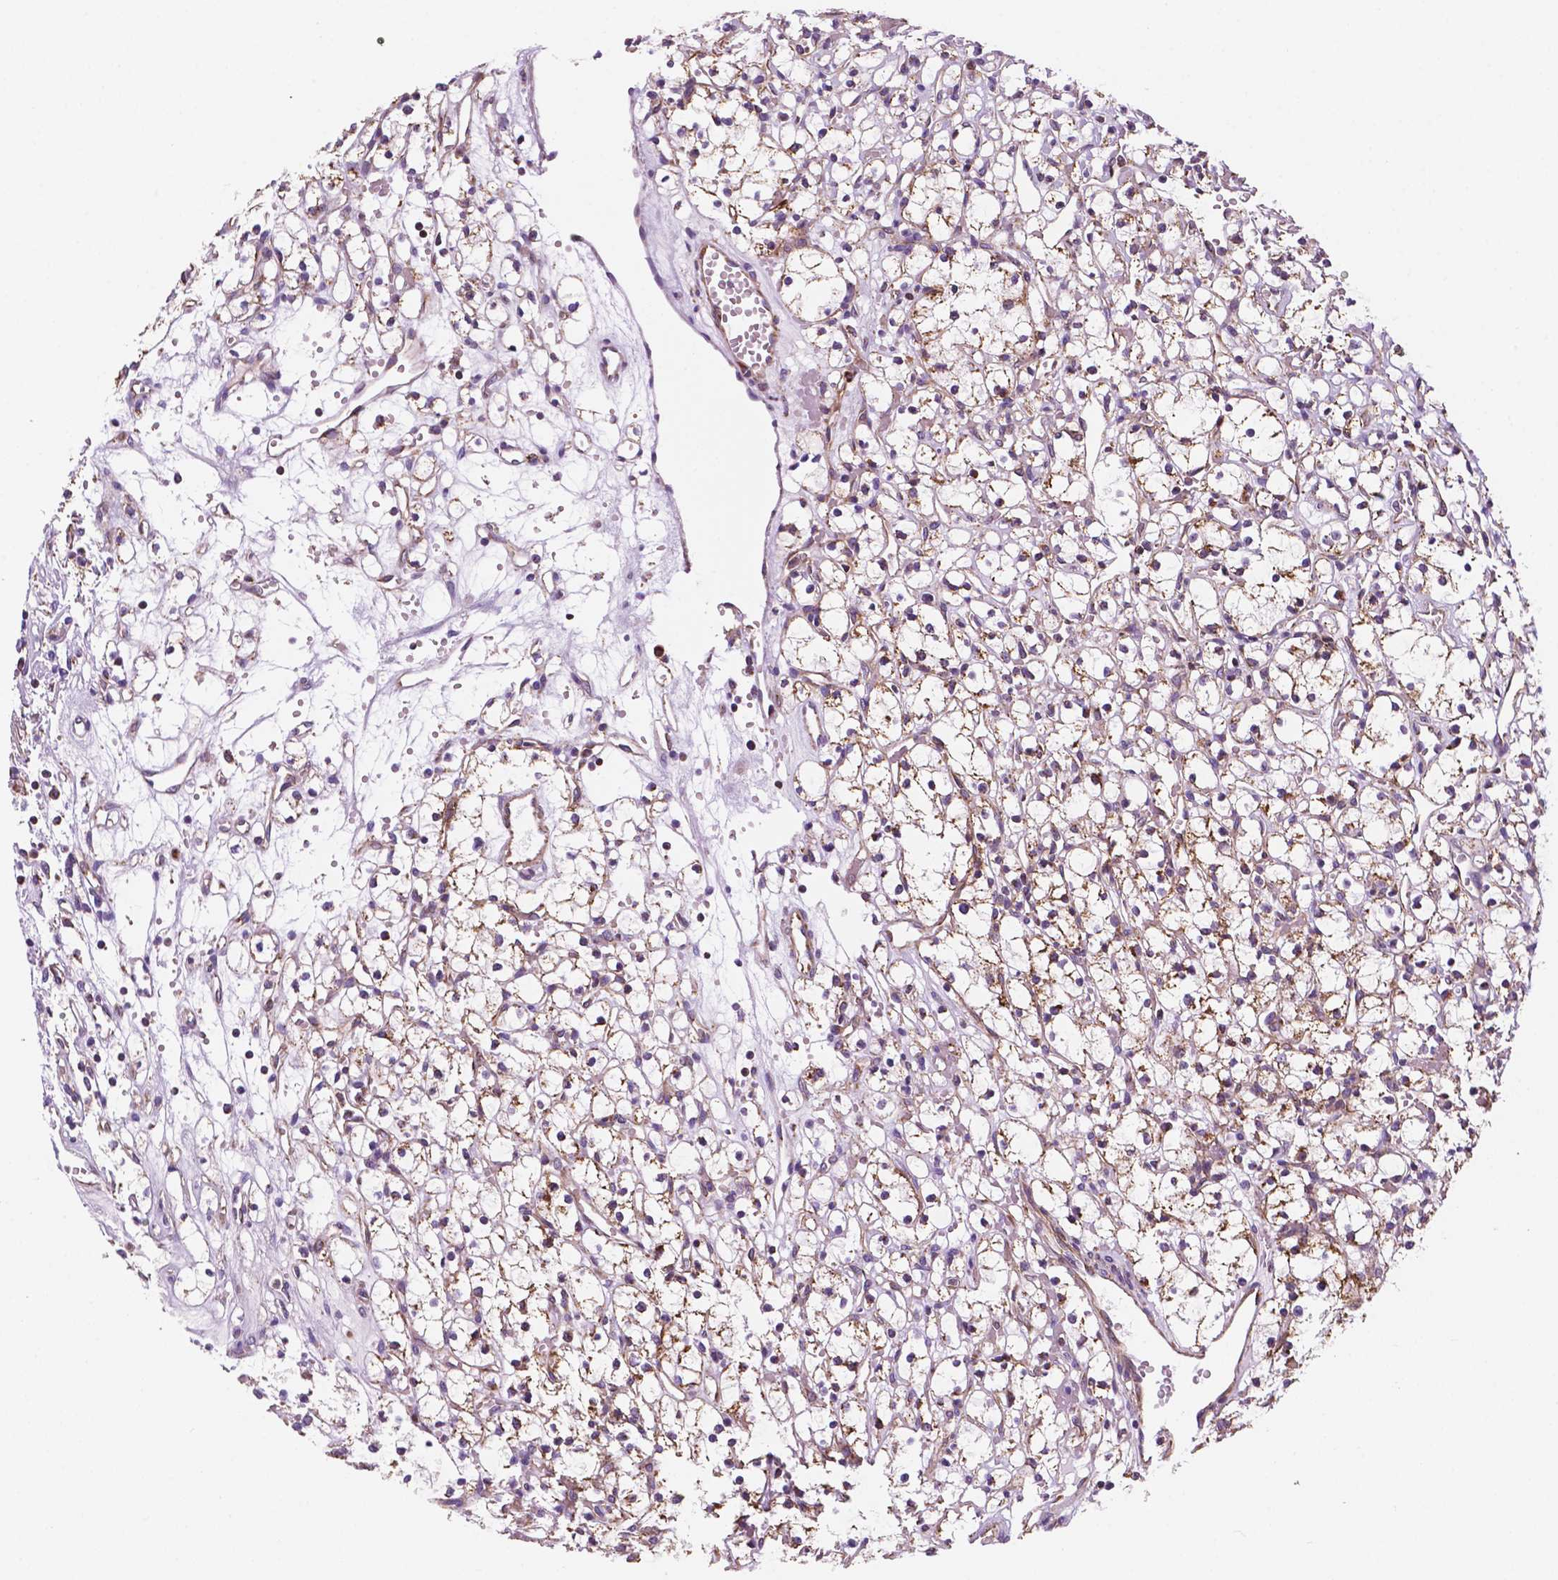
{"staining": {"intensity": "moderate", "quantity": "25%-75%", "location": "cytoplasmic/membranous"}, "tissue": "renal cancer", "cell_type": "Tumor cells", "image_type": "cancer", "snomed": [{"axis": "morphology", "description": "Adenocarcinoma, NOS"}, {"axis": "topography", "description": "Kidney"}], "caption": "Adenocarcinoma (renal) stained with IHC exhibits moderate cytoplasmic/membranous staining in about 25%-75% of tumor cells. (brown staining indicates protein expression, while blue staining denotes nuclei).", "gene": "GEMIN4", "patient": {"sex": "female", "age": 59}}